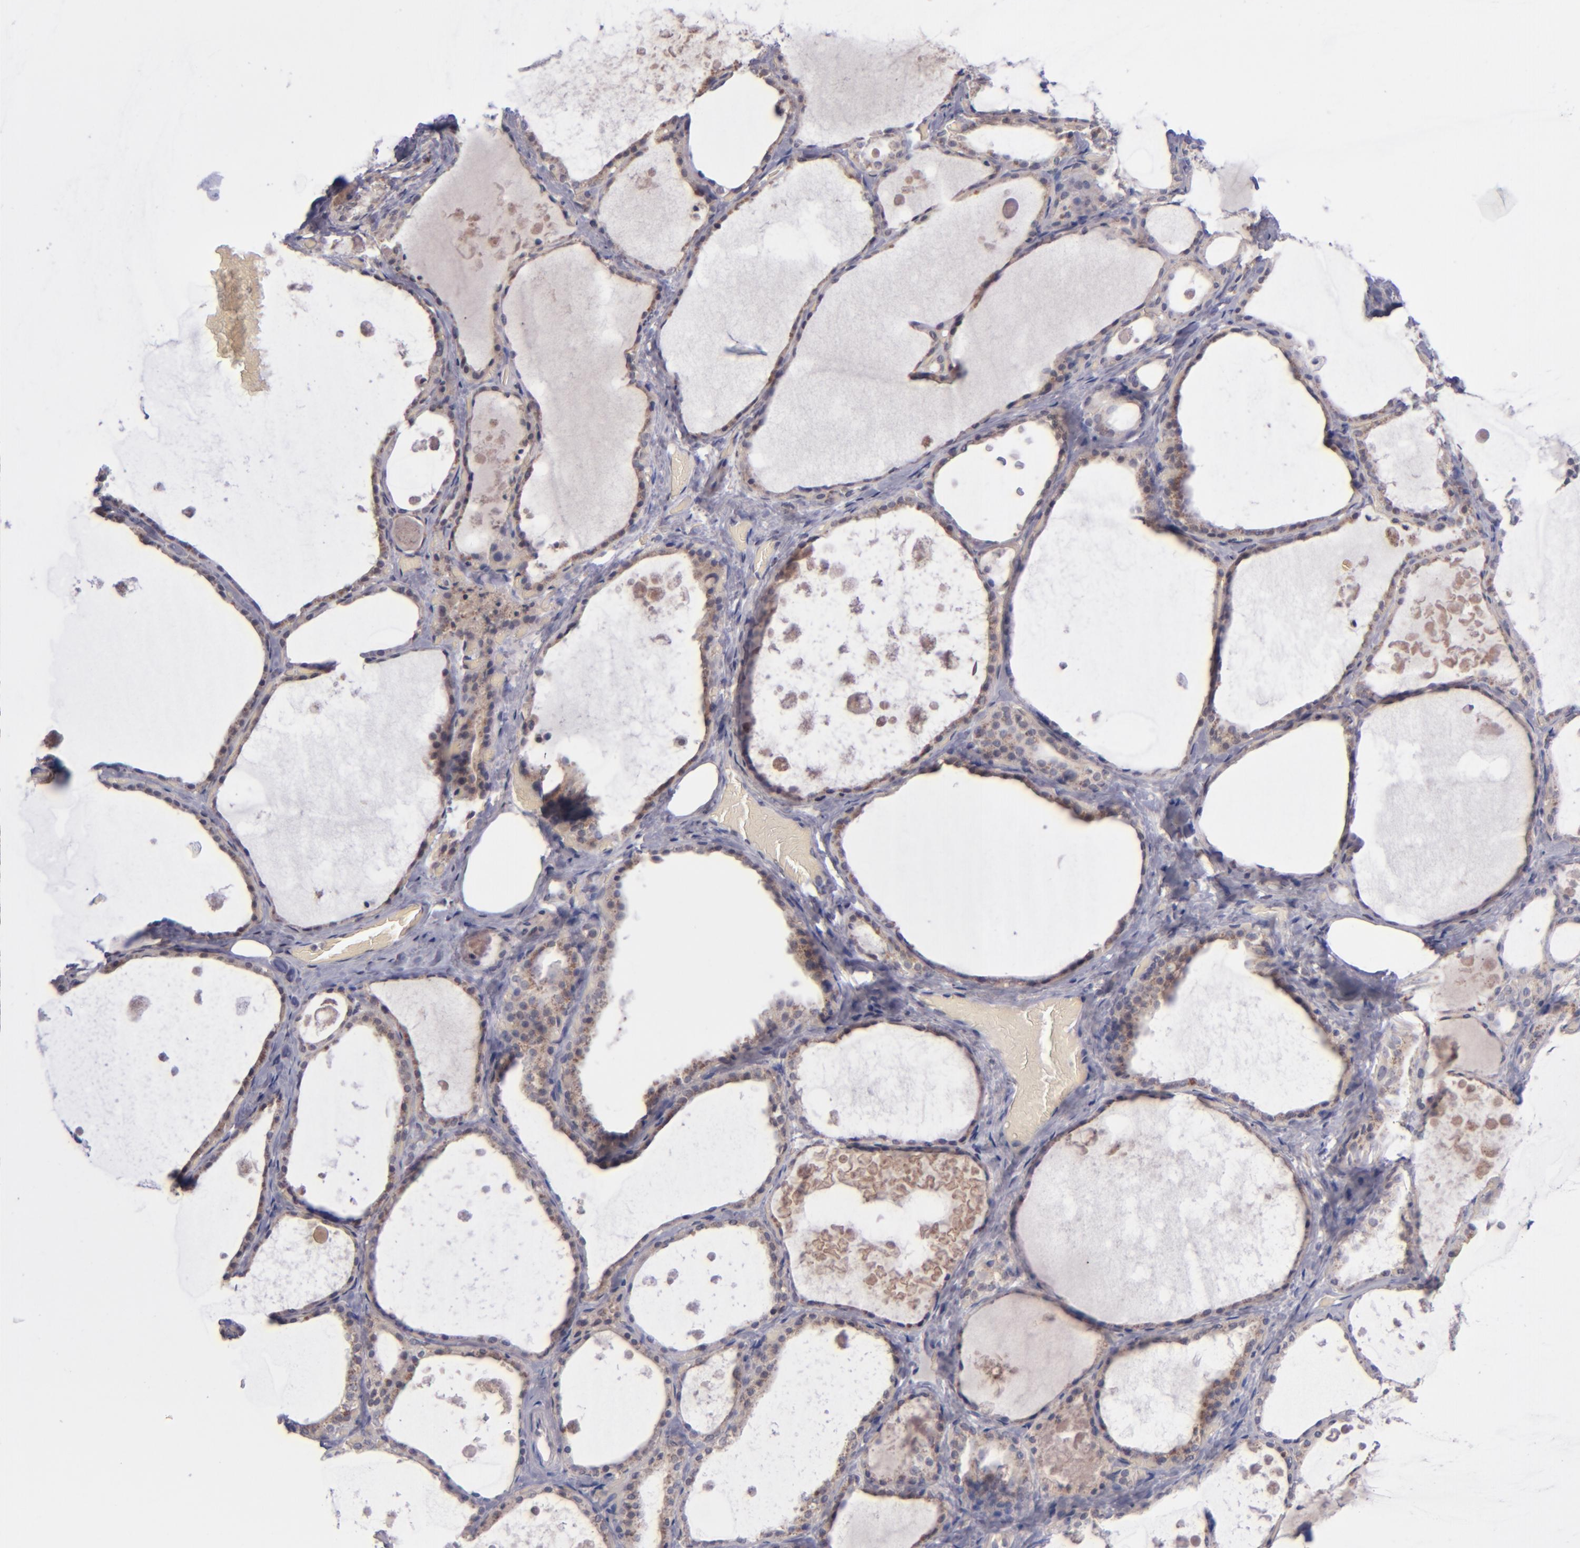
{"staining": {"intensity": "weak", "quantity": "25%-75%", "location": "cytoplasmic/membranous"}, "tissue": "thyroid gland", "cell_type": "Glandular cells", "image_type": "normal", "snomed": [{"axis": "morphology", "description": "Normal tissue, NOS"}, {"axis": "topography", "description": "Thyroid gland"}], "caption": "Weak cytoplasmic/membranous staining is present in about 25%-75% of glandular cells in benign thyroid gland. (brown staining indicates protein expression, while blue staining denotes nuclei).", "gene": "TSC2", "patient": {"sex": "male", "age": 61}}